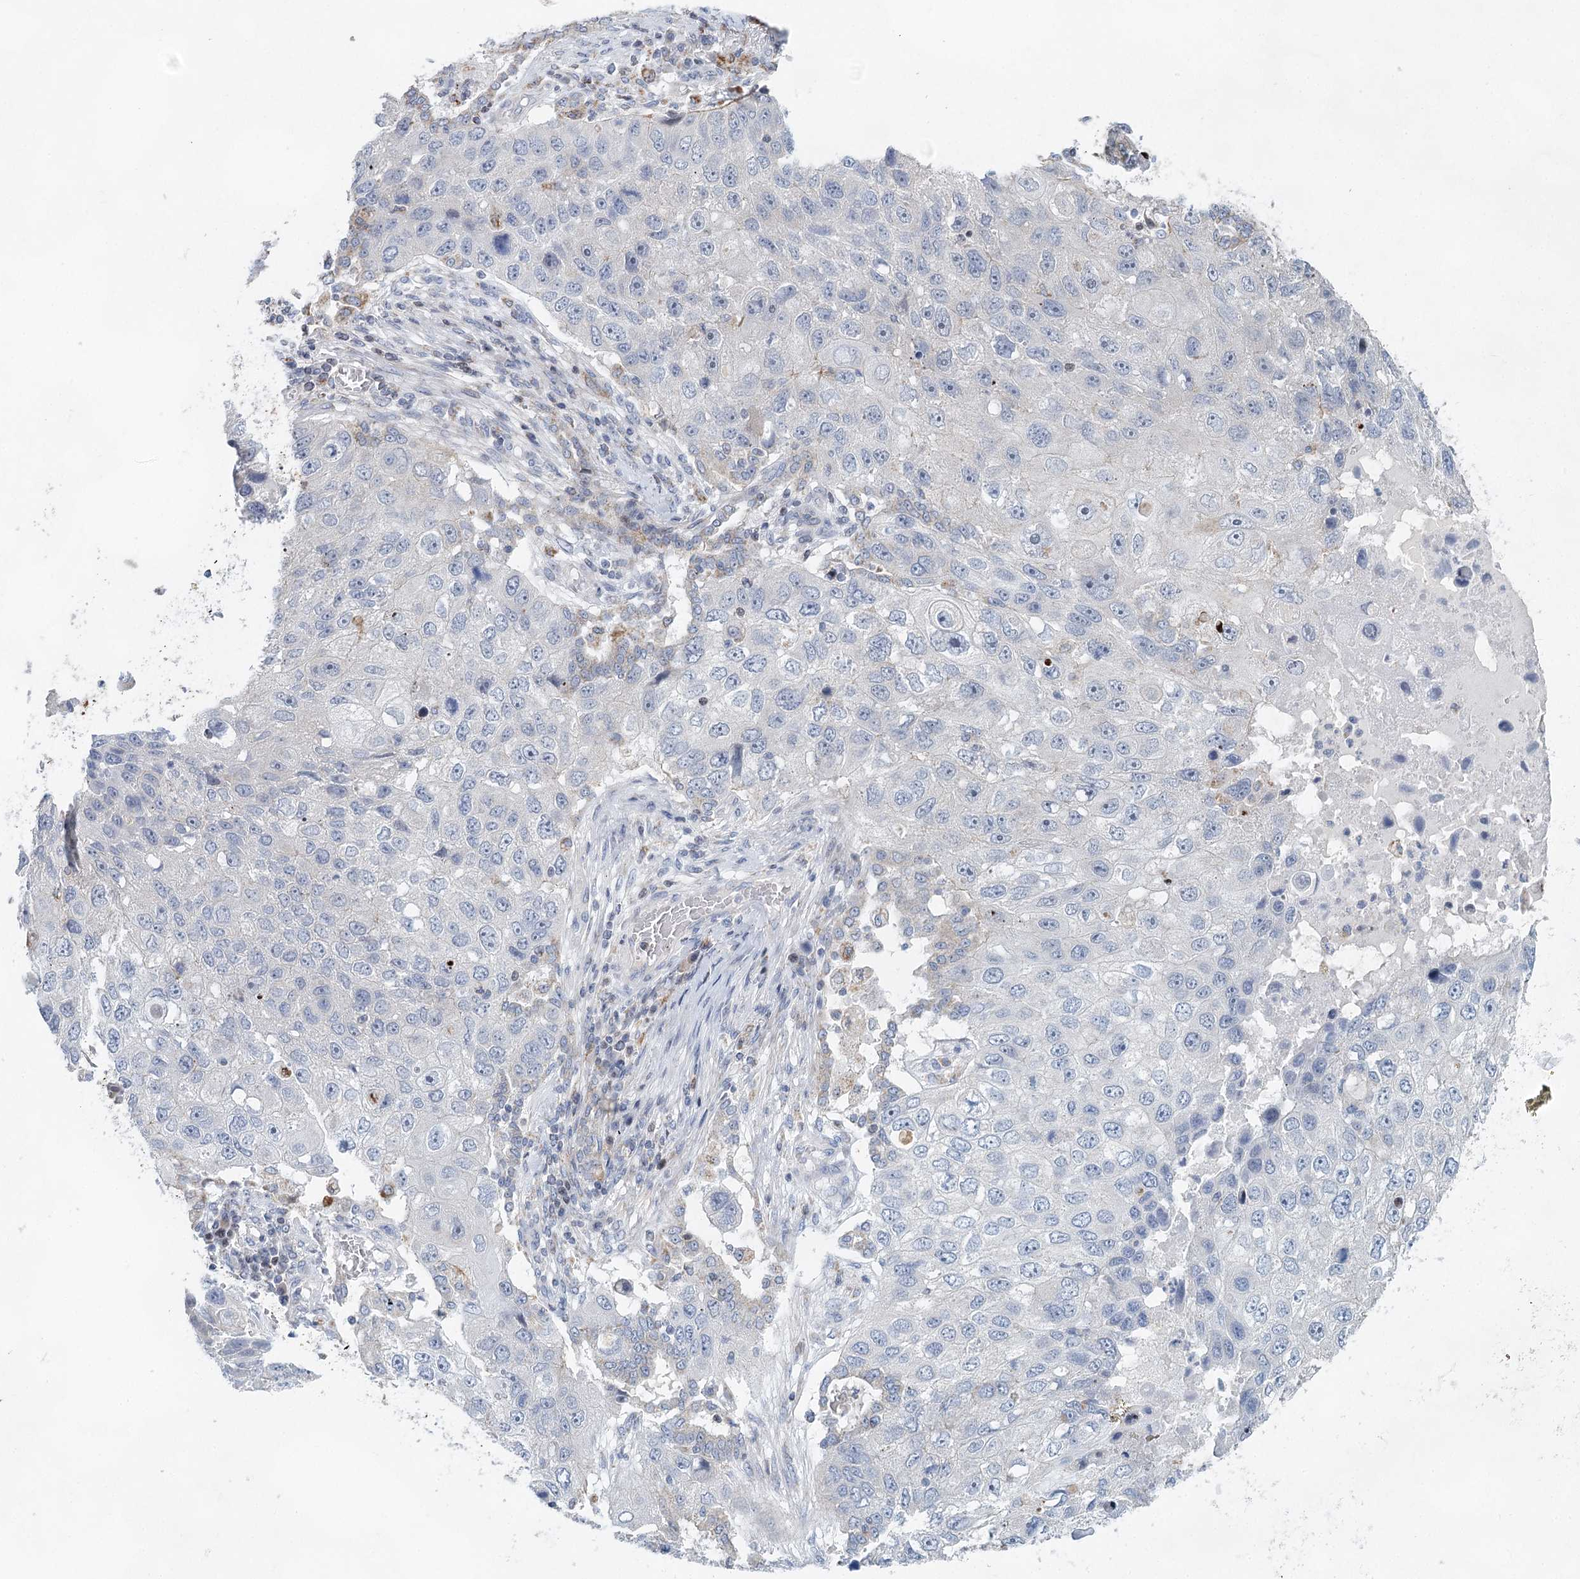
{"staining": {"intensity": "negative", "quantity": "none", "location": "none"}, "tissue": "lung cancer", "cell_type": "Tumor cells", "image_type": "cancer", "snomed": [{"axis": "morphology", "description": "Squamous cell carcinoma, NOS"}, {"axis": "topography", "description": "Lung"}], "caption": "Tumor cells show no significant protein positivity in lung squamous cell carcinoma.", "gene": "XPO6", "patient": {"sex": "male", "age": 61}}